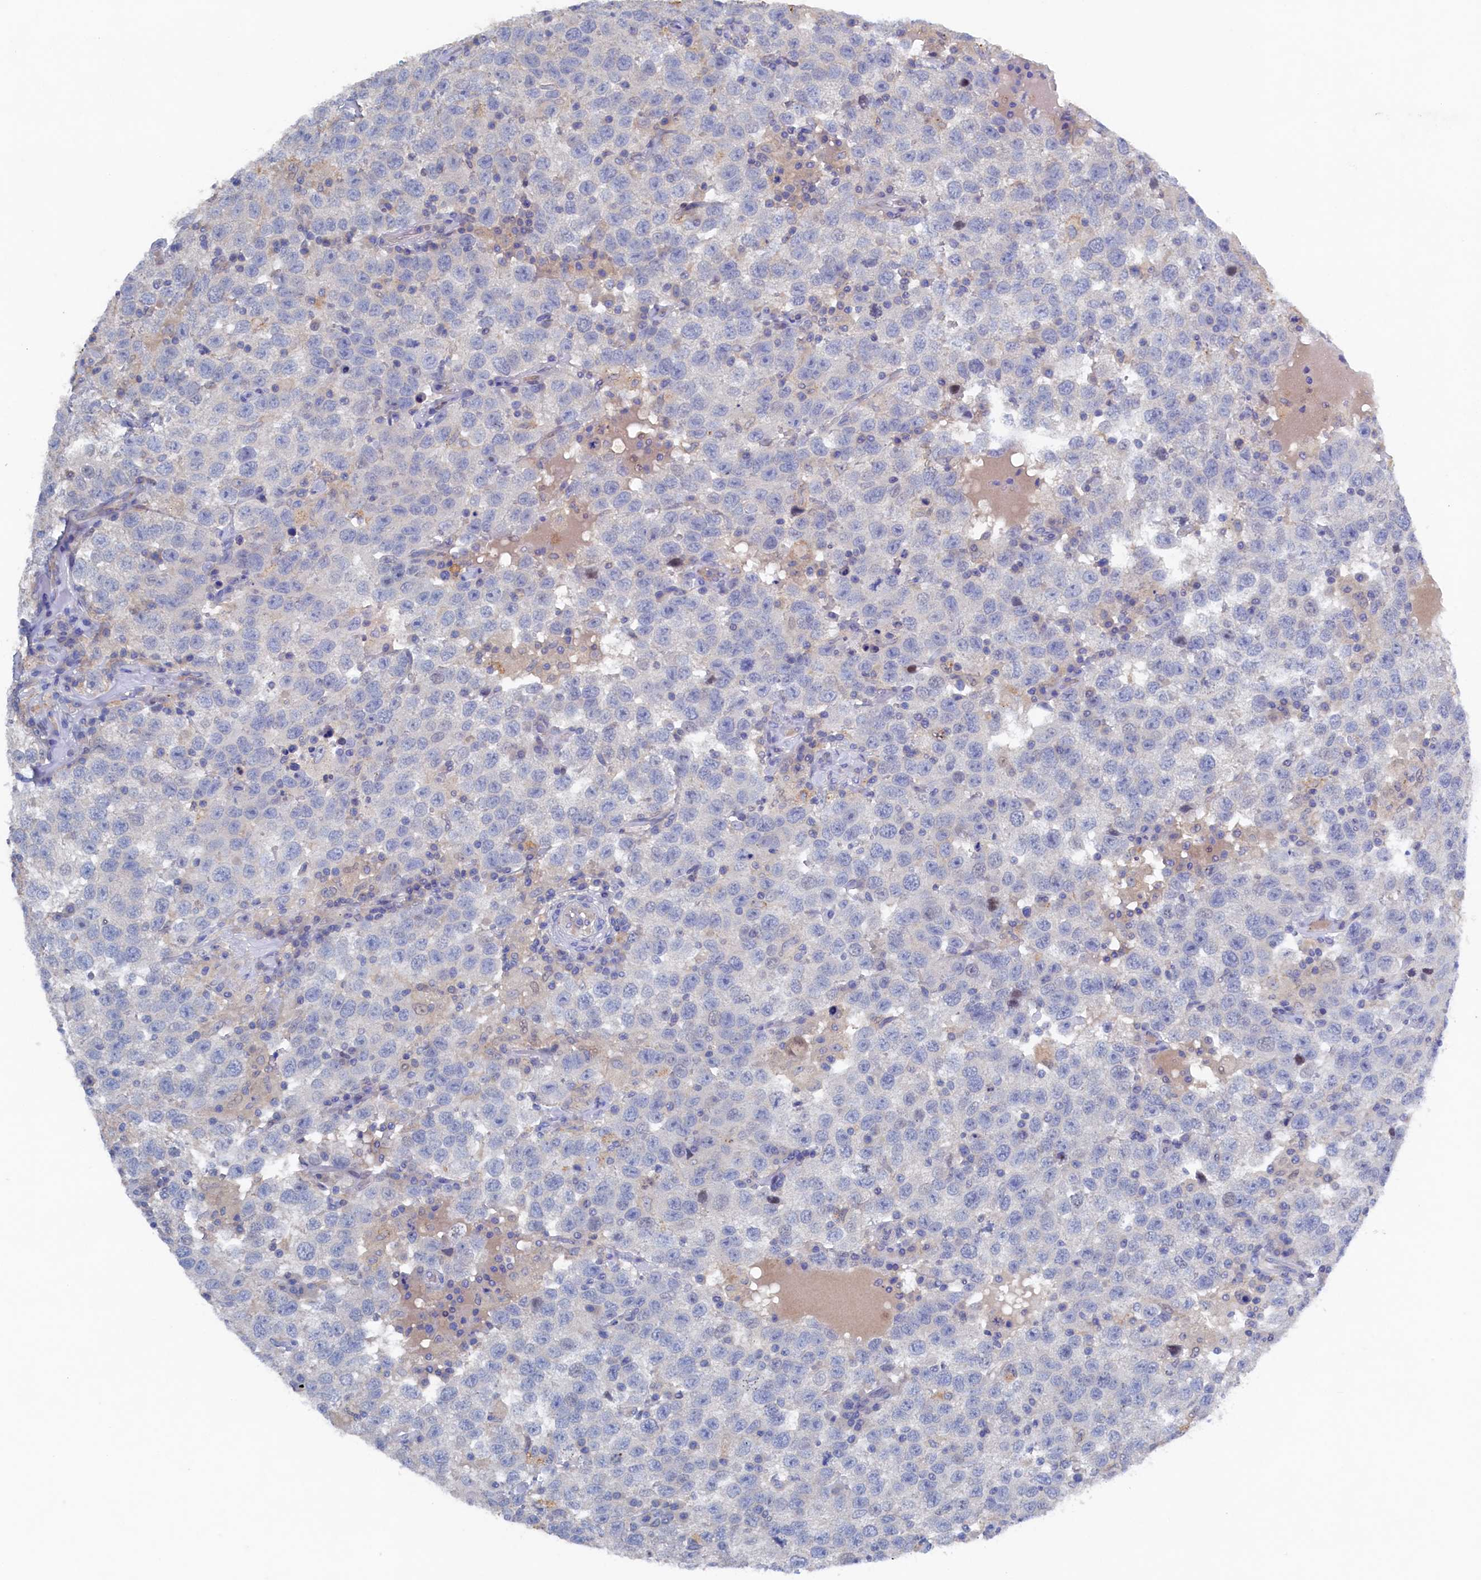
{"staining": {"intensity": "negative", "quantity": "none", "location": "none"}, "tissue": "testis cancer", "cell_type": "Tumor cells", "image_type": "cancer", "snomed": [{"axis": "morphology", "description": "Seminoma, NOS"}, {"axis": "topography", "description": "Testis"}], "caption": "Seminoma (testis) stained for a protein using immunohistochemistry (IHC) displays no expression tumor cells.", "gene": "CBLIF", "patient": {"sex": "male", "age": 41}}